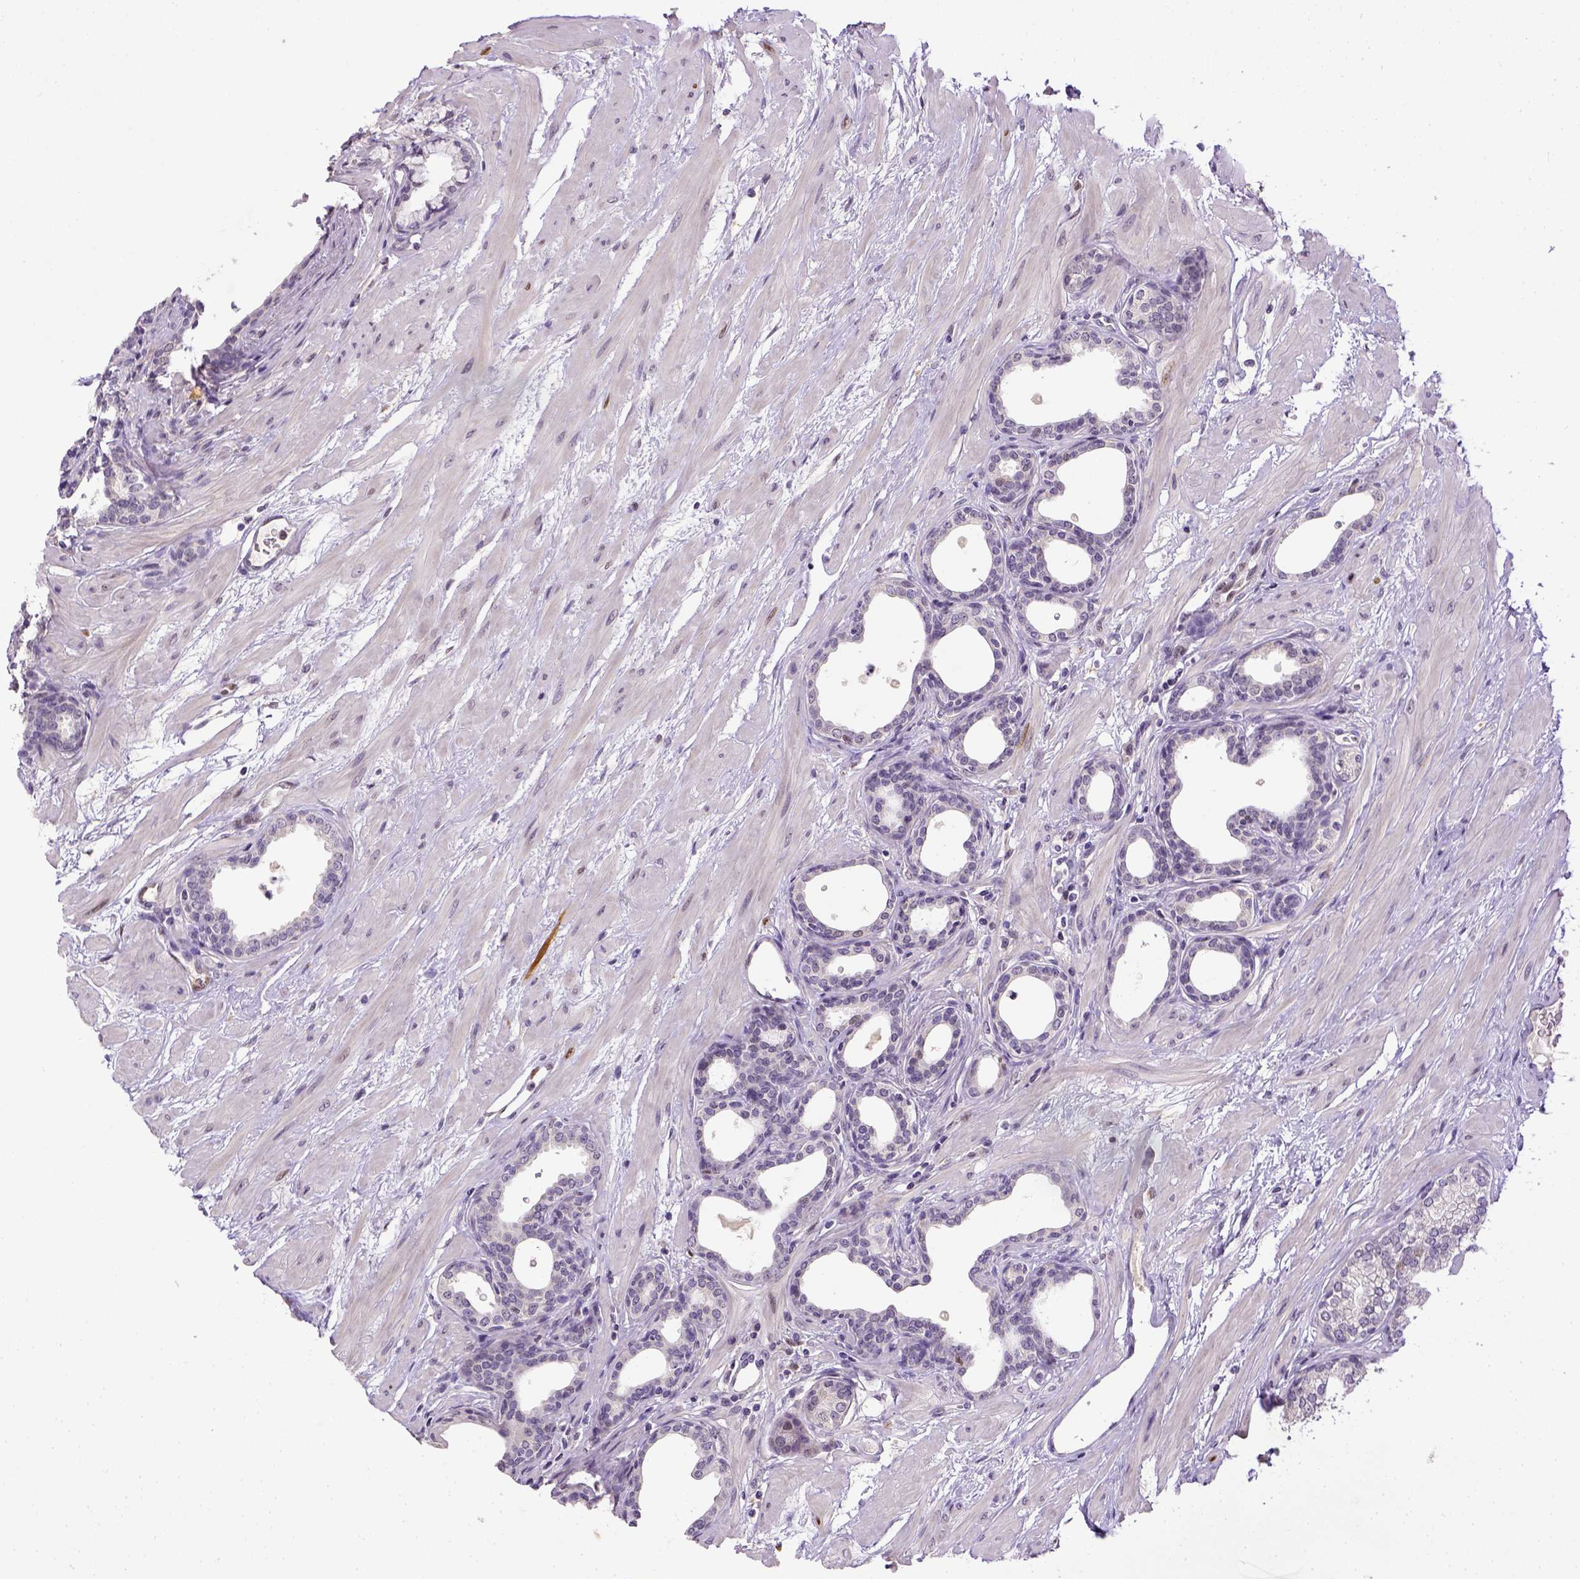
{"staining": {"intensity": "moderate", "quantity": "<25%", "location": "nuclear"}, "tissue": "prostate", "cell_type": "Glandular cells", "image_type": "normal", "snomed": [{"axis": "morphology", "description": "Normal tissue, NOS"}, {"axis": "topography", "description": "Prostate"}], "caption": "Protein staining of normal prostate shows moderate nuclear expression in about <25% of glandular cells. (brown staining indicates protein expression, while blue staining denotes nuclei).", "gene": "CDKN1A", "patient": {"sex": "male", "age": 37}}